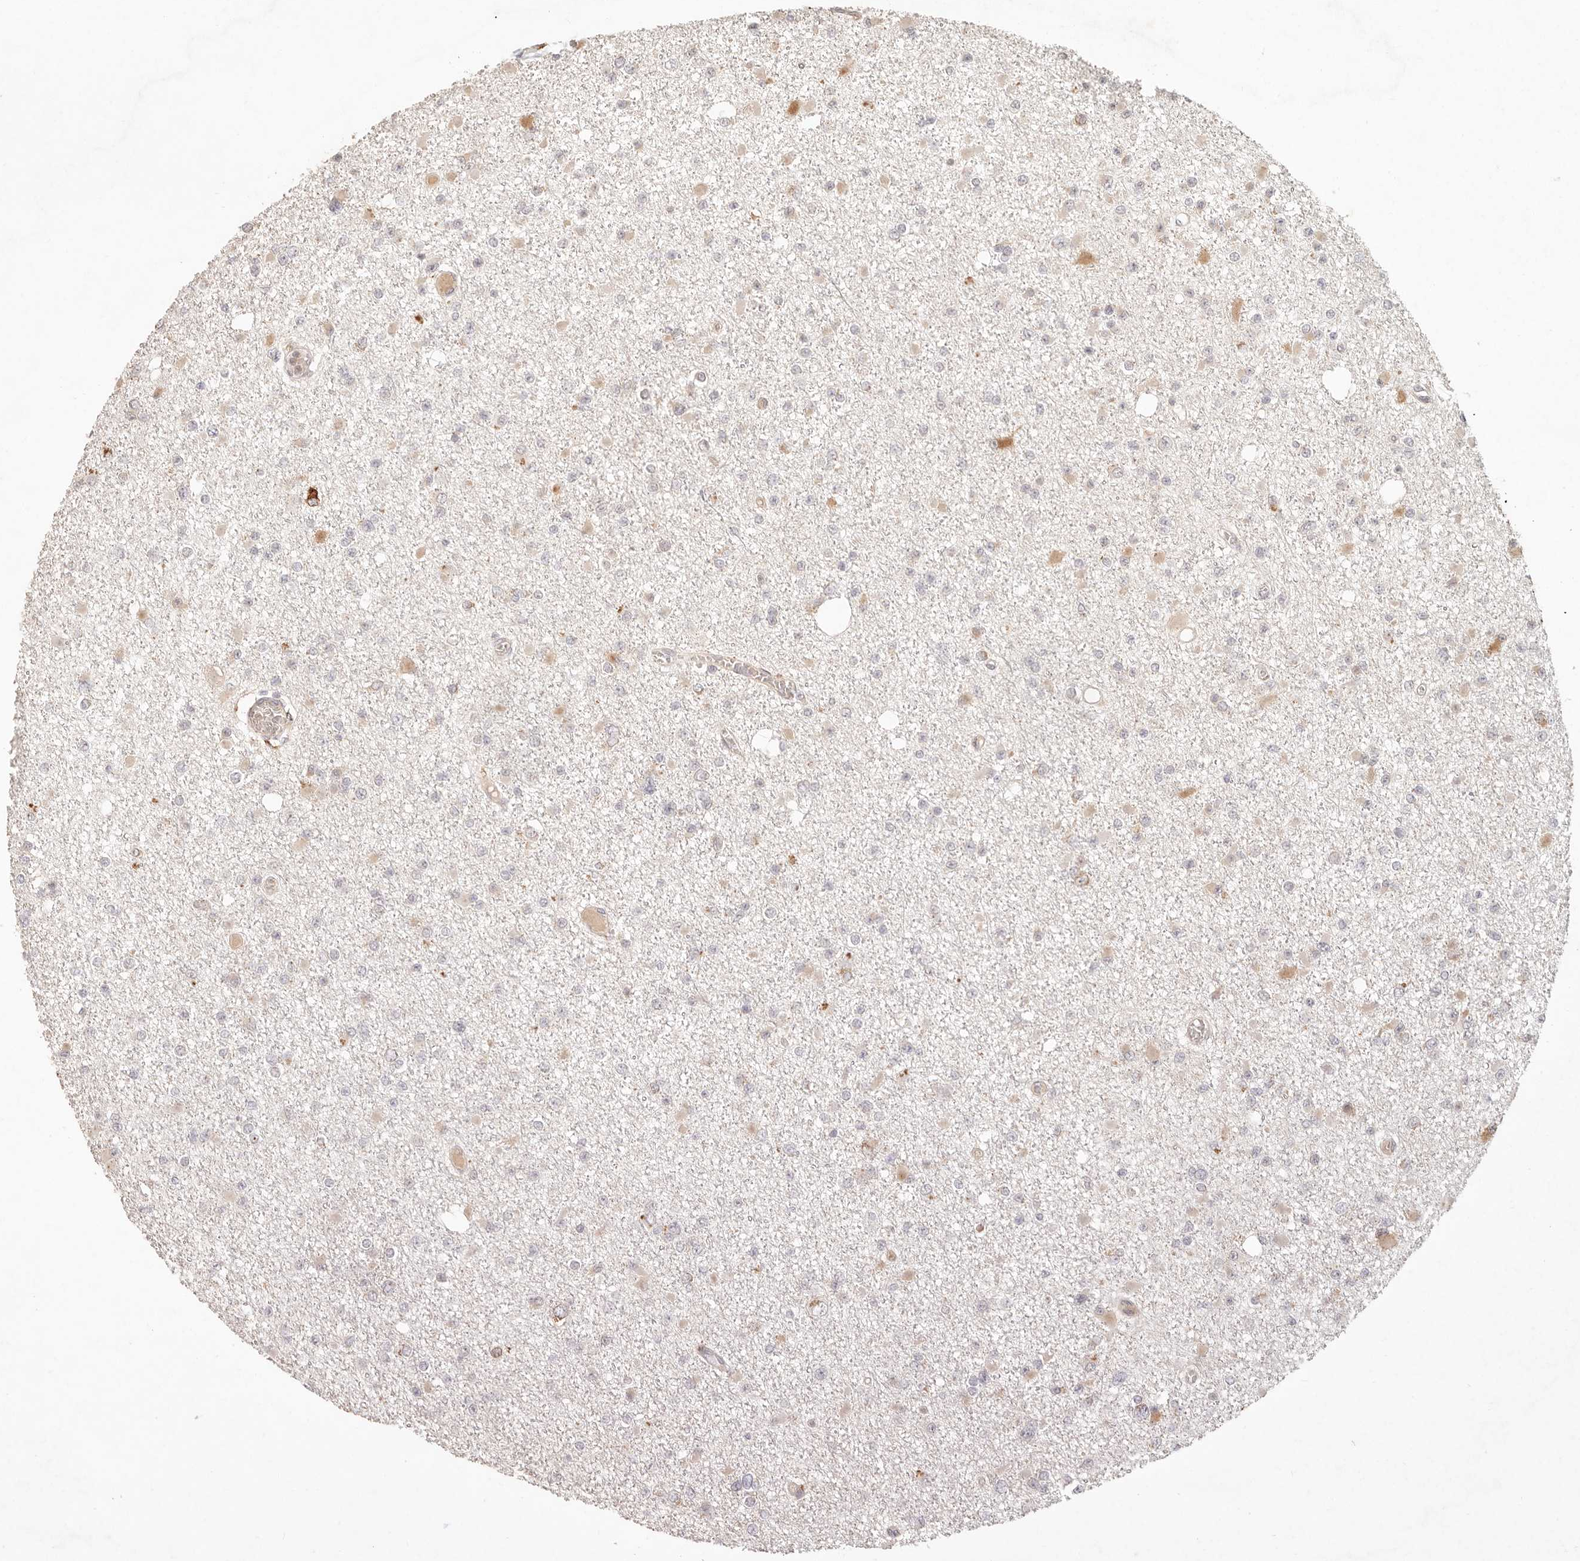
{"staining": {"intensity": "moderate", "quantity": "<25%", "location": "cytoplasmic/membranous"}, "tissue": "glioma", "cell_type": "Tumor cells", "image_type": "cancer", "snomed": [{"axis": "morphology", "description": "Glioma, malignant, Low grade"}, {"axis": "topography", "description": "Brain"}], "caption": "An immunohistochemistry (IHC) histopathology image of tumor tissue is shown. Protein staining in brown shows moderate cytoplasmic/membranous positivity in glioma within tumor cells.", "gene": "C1orf127", "patient": {"sex": "female", "age": 22}}